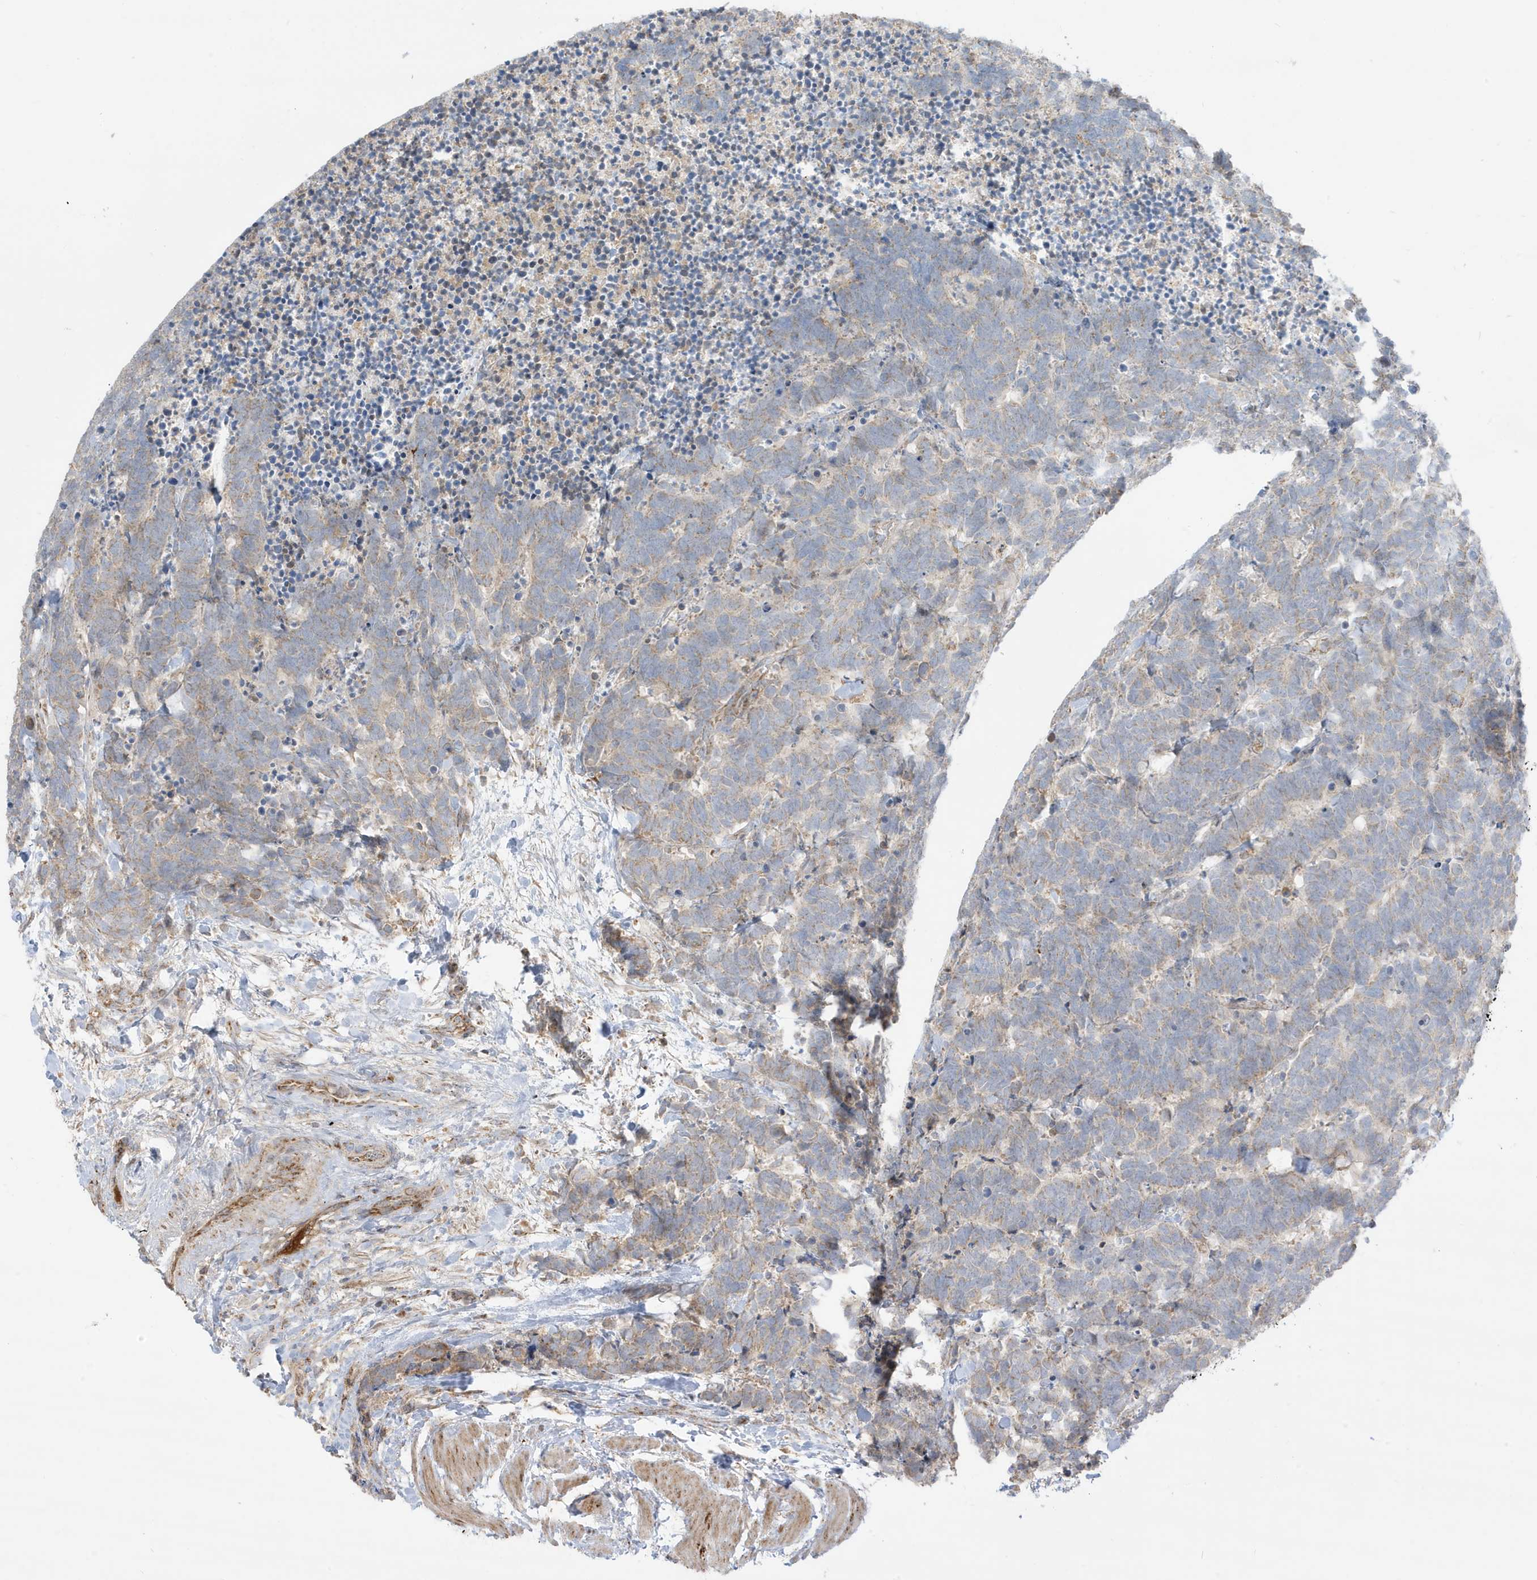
{"staining": {"intensity": "weak", "quantity": "<25%", "location": "cytoplasmic/membranous"}, "tissue": "carcinoid", "cell_type": "Tumor cells", "image_type": "cancer", "snomed": [{"axis": "morphology", "description": "Carcinoma, NOS"}, {"axis": "morphology", "description": "Carcinoid, malignant, NOS"}, {"axis": "topography", "description": "Urinary bladder"}], "caption": "There is no significant positivity in tumor cells of carcinoid.", "gene": "IFT57", "patient": {"sex": "male", "age": 57}}